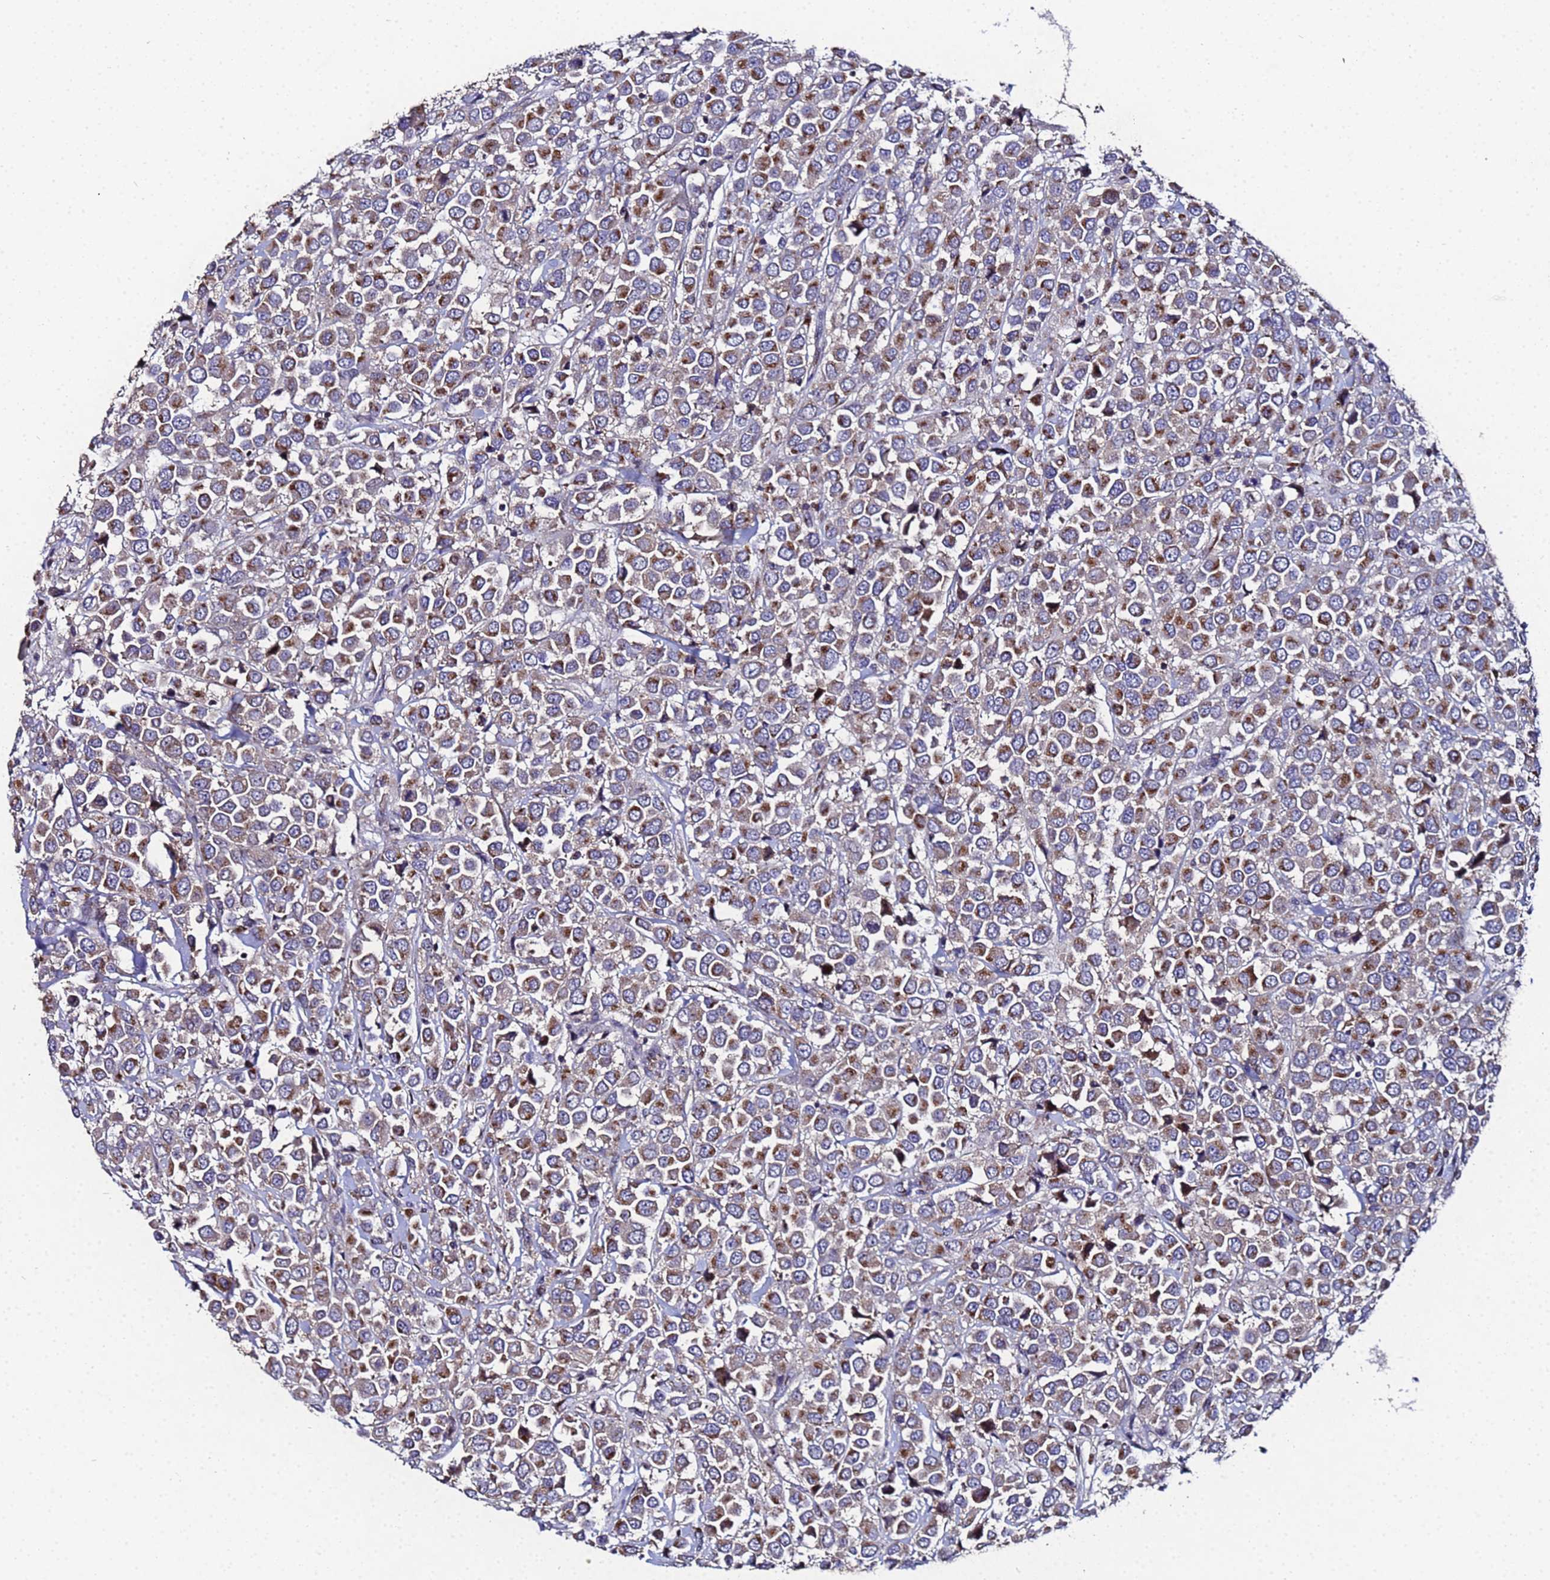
{"staining": {"intensity": "strong", "quantity": "25%-75%", "location": "cytoplasmic/membranous"}, "tissue": "breast cancer", "cell_type": "Tumor cells", "image_type": "cancer", "snomed": [{"axis": "morphology", "description": "Duct carcinoma"}, {"axis": "topography", "description": "Breast"}], "caption": "Protein analysis of infiltrating ductal carcinoma (breast) tissue reveals strong cytoplasmic/membranous staining in approximately 25%-75% of tumor cells.", "gene": "NSUN6", "patient": {"sex": "female", "age": 61}}